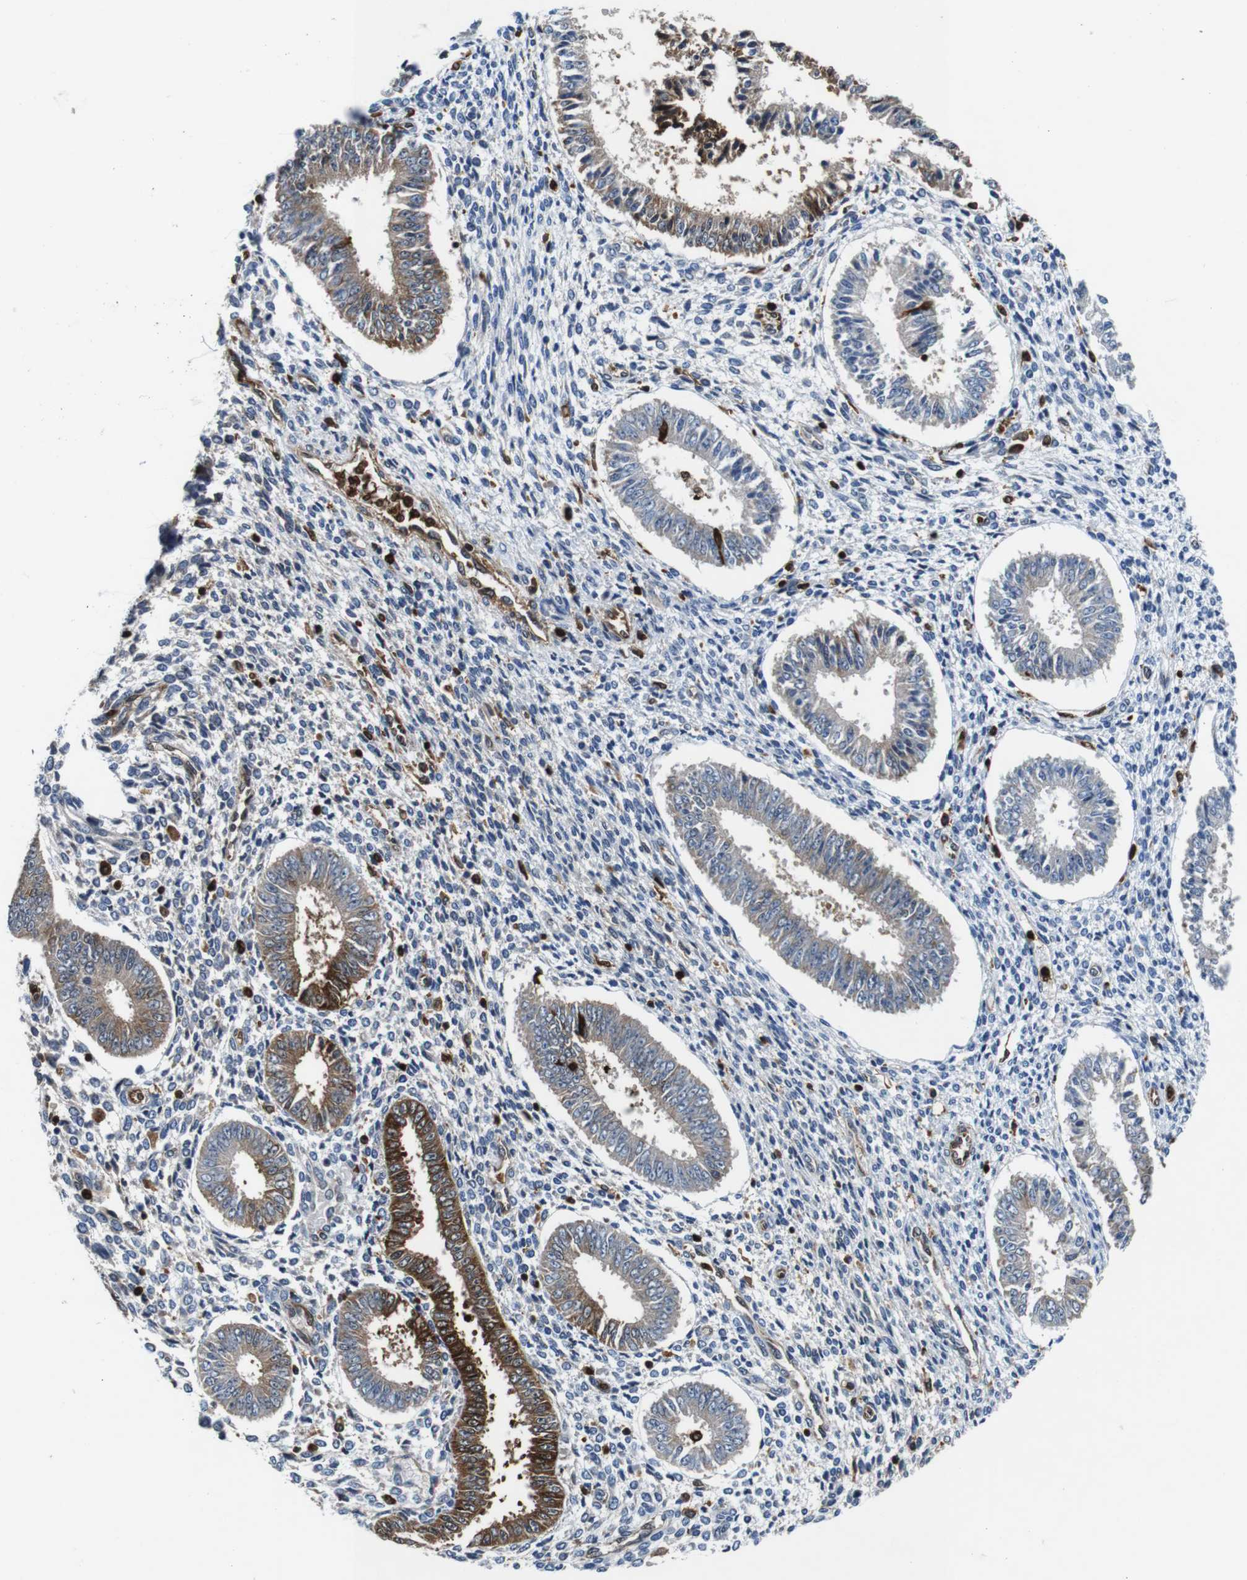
{"staining": {"intensity": "weak", "quantity": "<25%", "location": "cytoplasmic/membranous"}, "tissue": "endometrium", "cell_type": "Cells in endometrial stroma", "image_type": "normal", "snomed": [{"axis": "morphology", "description": "Normal tissue, NOS"}, {"axis": "topography", "description": "Endometrium"}], "caption": "High power microscopy image of an IHC photomicrograph of benign endometrium, revealing no significant staining in cells in endometrial stroma.", "gene": "ANXA1", "patient": {"sex": "female", "age": 35}}